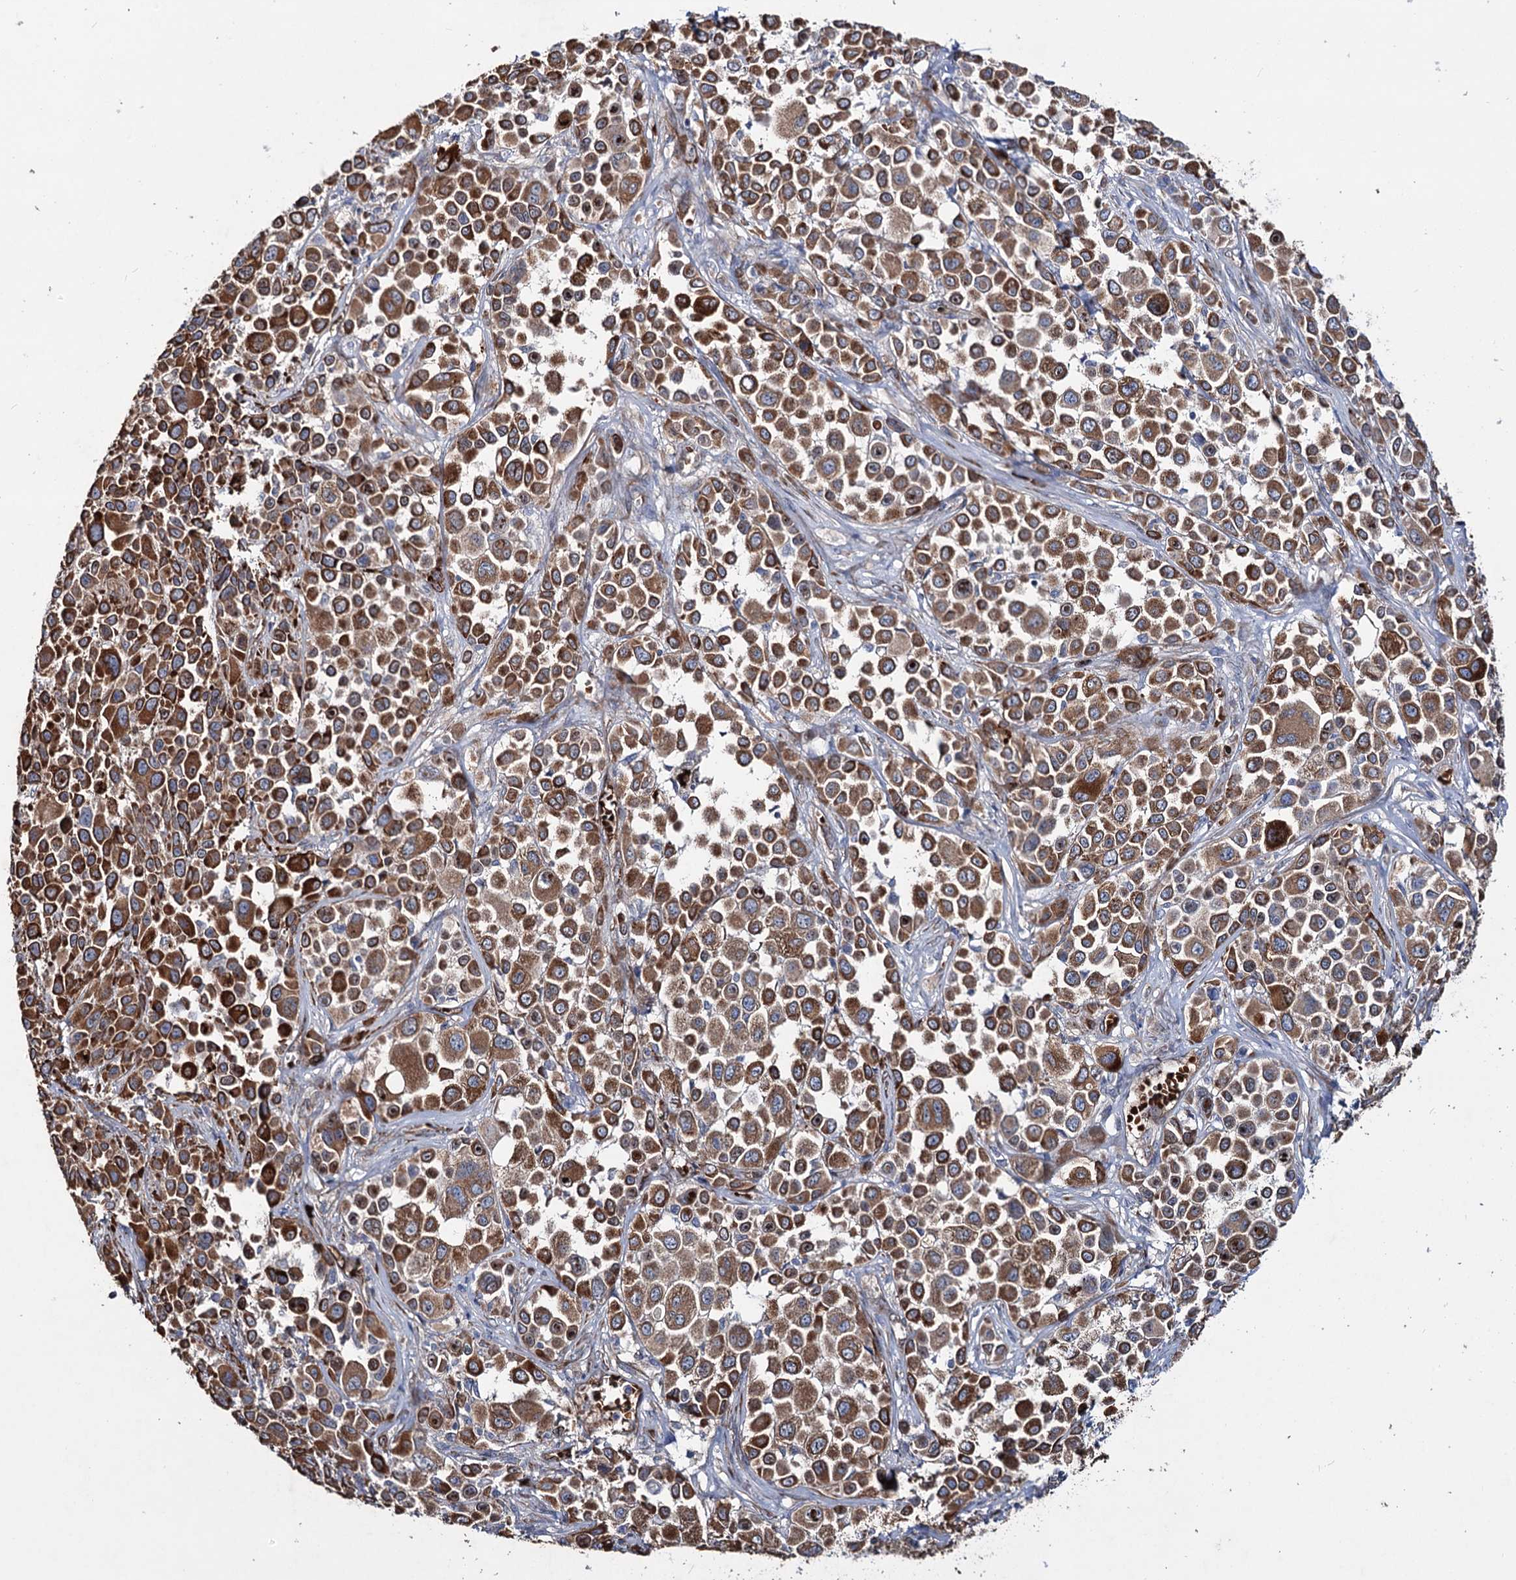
{"staining": {"intensity": "moderate", "quantity": ">75%", "location": "cytoplasmic/membranous"}, "tissue": "melanoma", "cell_type": "Tumor cells", "image_type": "cancer", "snomed": [{"axis": "morphology", "description": "Malignant melanoma, NOS"}, {"axis": "topography", "description": "Skin of trunk"}], "caption": "Immunohistochemical staining of melanoma reveals medium levels of moderate cytoplasmic/membranous positivity in about >75% of tumor cells. (DAB IHC with brightfield microscopy, high magnification).", "gene": "PTDSS2", "patient": {"sex": "male", "age": 71}}